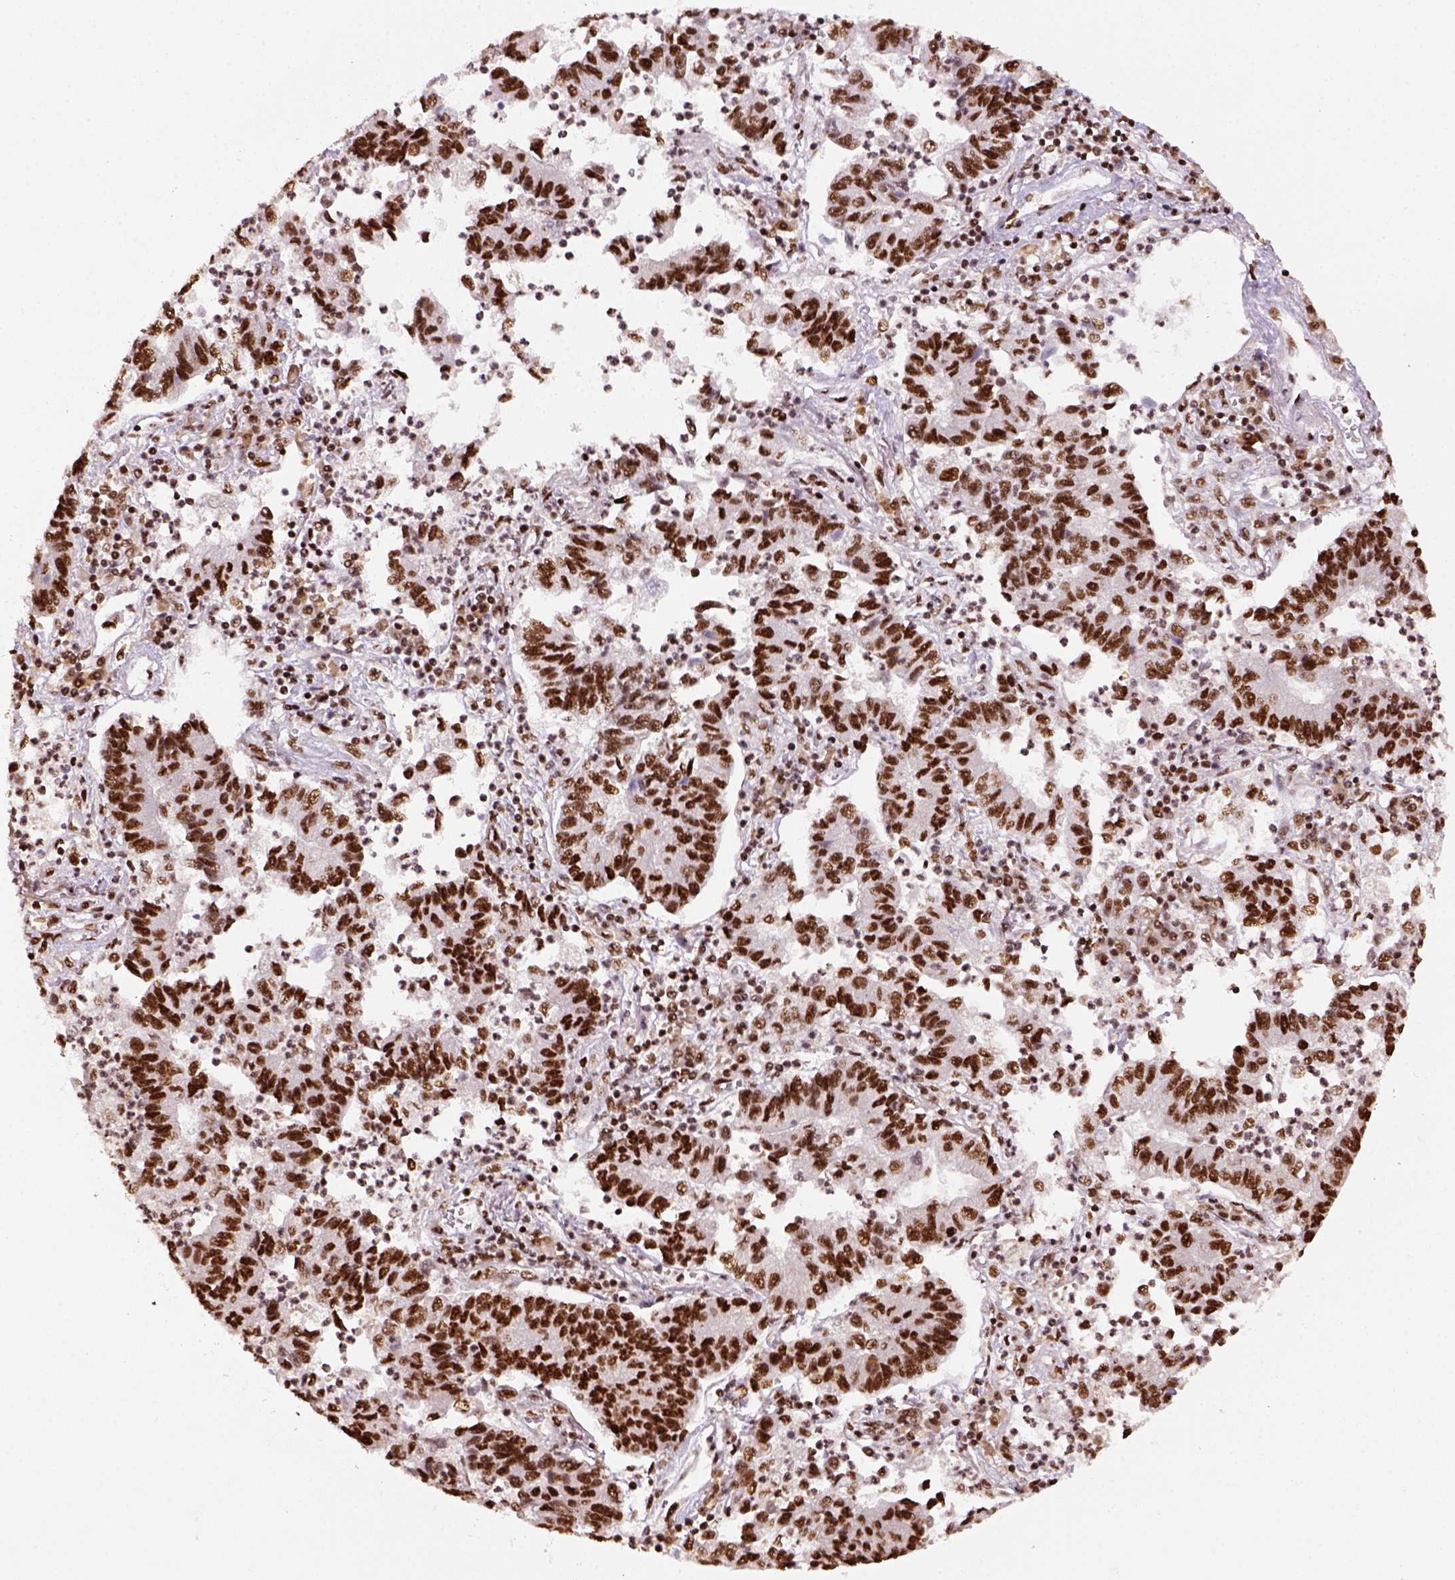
{"staining": {"intensity": "strong", "quantity": ">75%", "location": "nuclear"}, "tissue": "lung cancer", "cell_type": "Tumor cells", "image_type": "cancer", "snomed": [{"axis": "morphology", "description": "Adenocarcinoma, NOS"}, {"axis": "topography", "description": "Lung"}], "caption": "Immunohistochemistry staining of lung cancer, which shows high levels of strong nuclear positivity in about >75% of tumor cells indicating strong nuclear protein positivity. The staining was performed using DAB (3,3'-diaminobenzidine) (brown) for protein detection and nuclei were counterstained in hematoxylin (blue).", "gene": "CCAR1", "patient": {"sex": "female", "age": 57}}